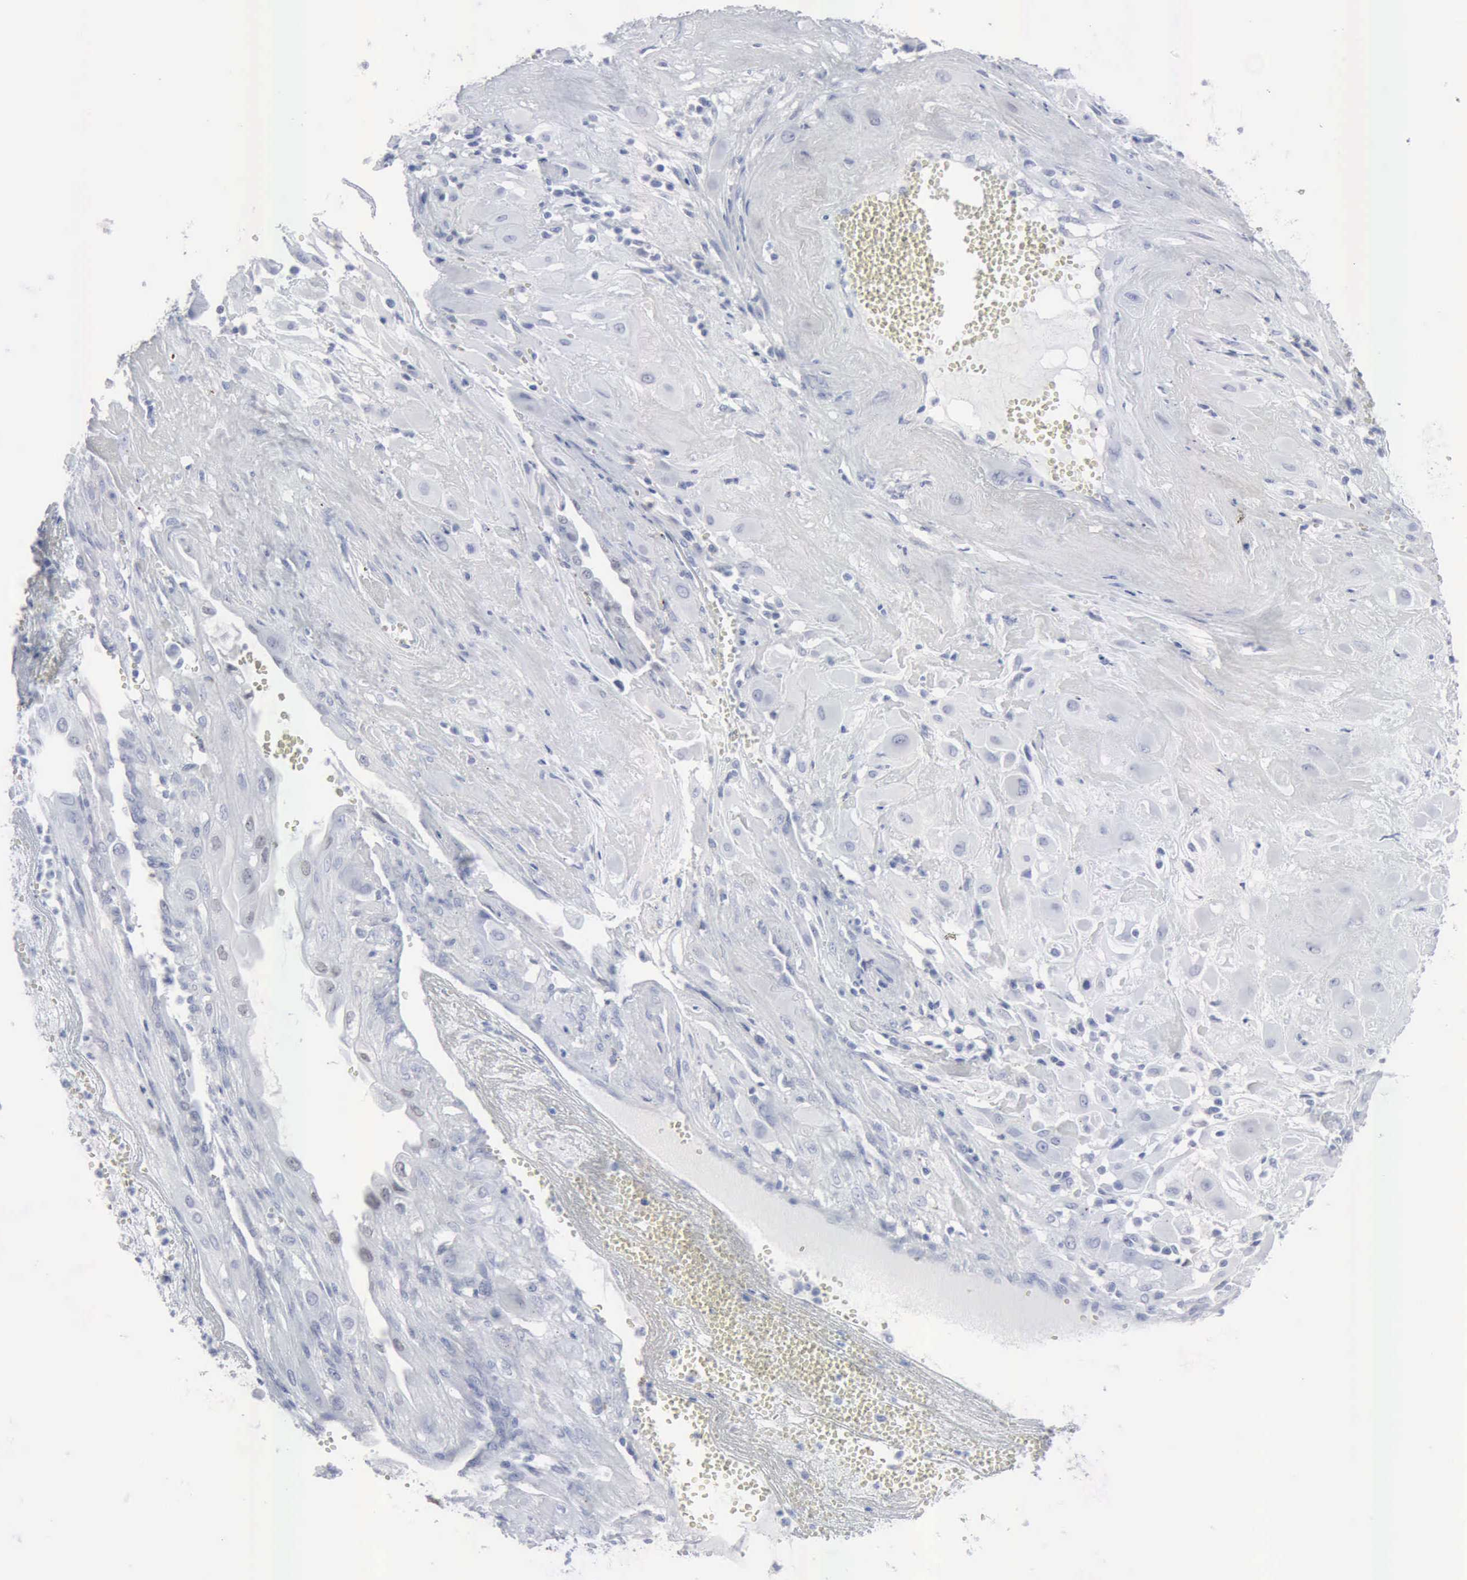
{"staining": {"intensity": "negative", "quantity": "none", "location": "none"}, "tissue": "cervical cancer", "cell_type": "Tumor cells", "image_type": "cancer", "snomed": [{"axis": "morphology", "description": "Squamous cell carcinoma, NOS"}, {"axis": "topography", "description": "Cervix"}], "caption": "Photomicrograph shows no protein staining in tumor cells of cervical cancer tissue.", "gene": "GLA", "patient": {"sex": "female", "age": 34}}